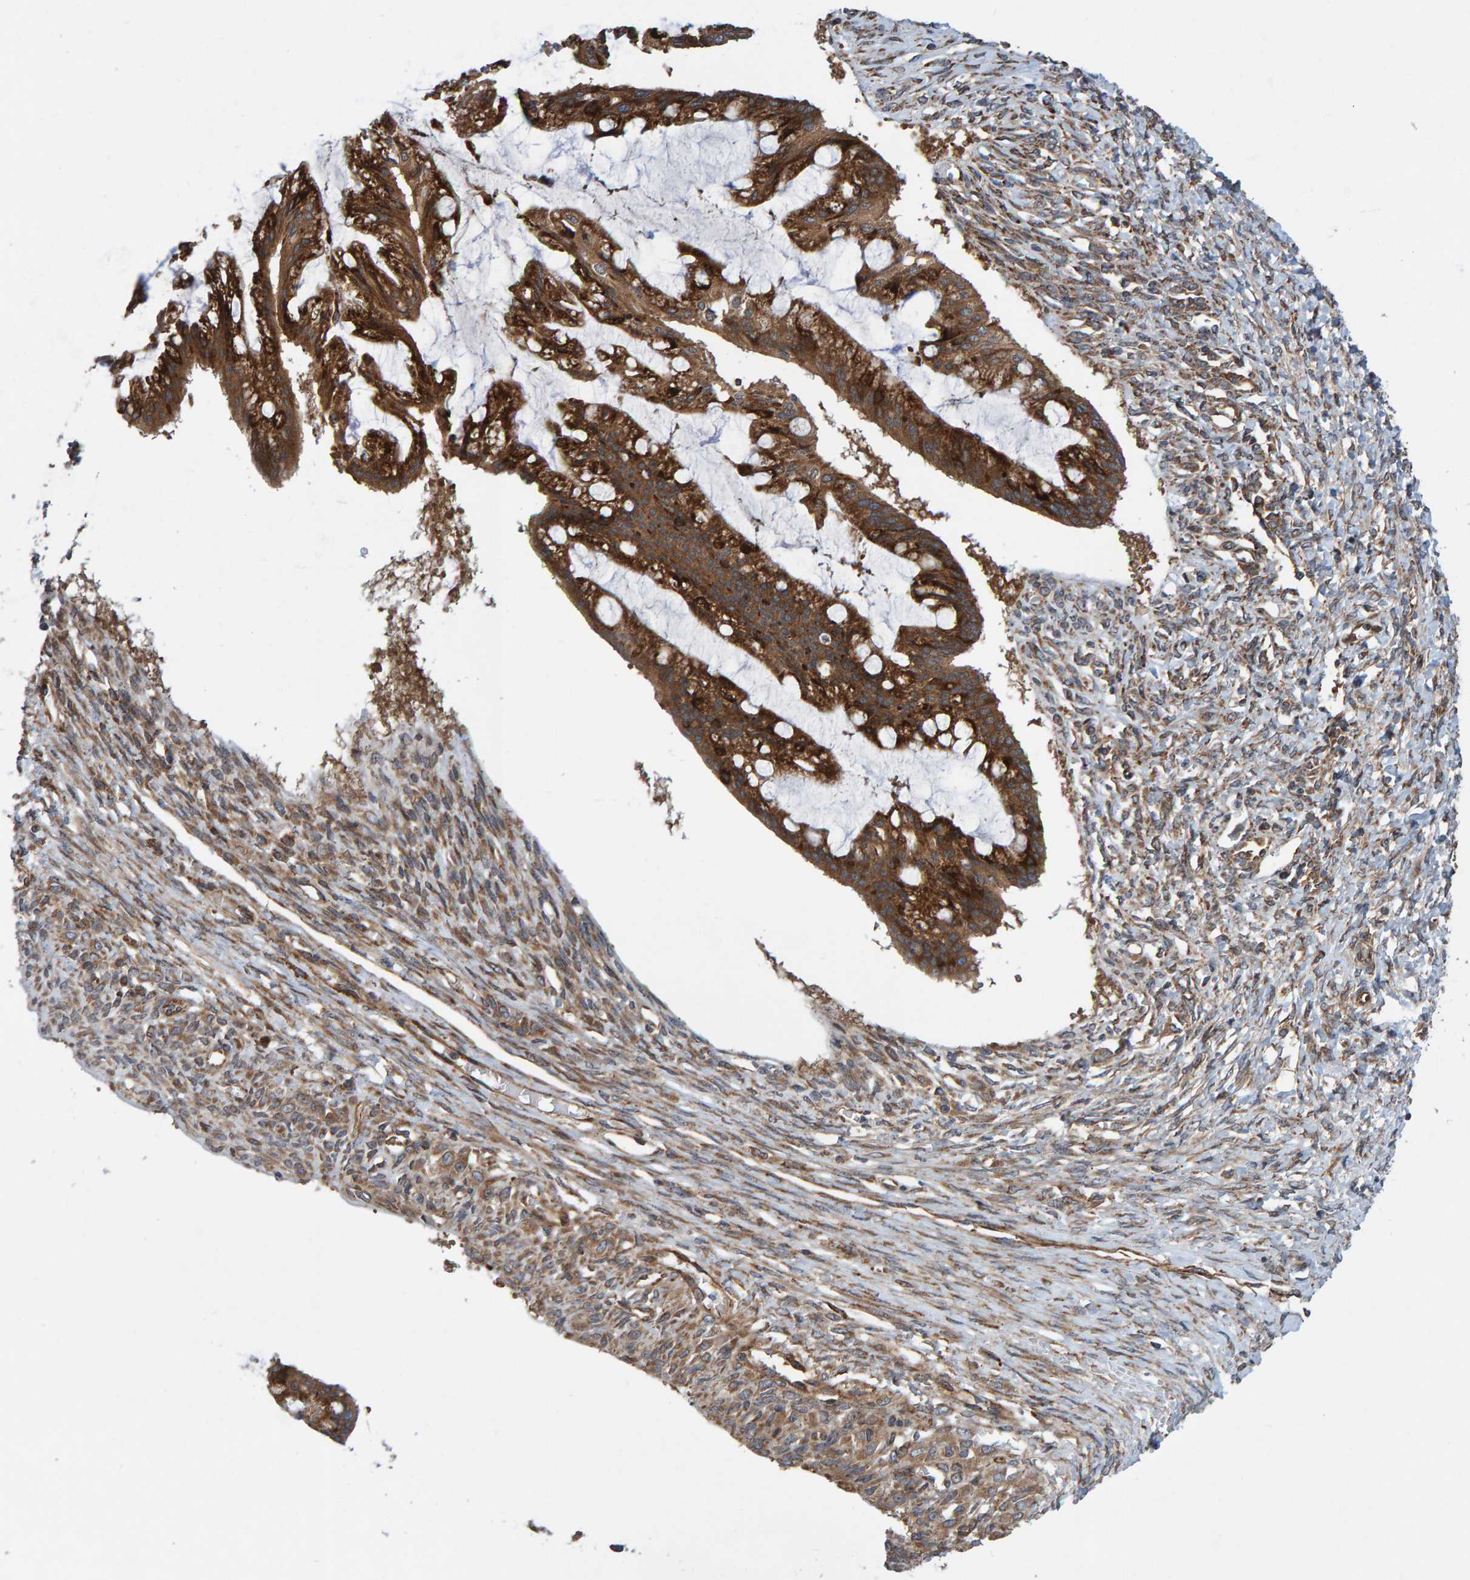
{"staining": {"intensity": "strong", "quantity": ">75%", "location": "cytoplasmic/membranous"}, "tissue": "ovarian cancer", "cell_type": "Tumor cells", "image_type": "cancer", "snomed": [{"axis": "morphology", "description": "Cystadenocarcinoma, mucinous, NOS"}, {"axis": "topography", "description": "Ovary"}], "caption": "This histopathology image reveals immunohistochemistry staining of human ovarian mucinous cystadenocarcinoma, with high strong cytoplasmic/membranous staining in about >75% of tumor cells.", "gene": "KIAA0753", "patient": {"sex": "female", "age": 73}}